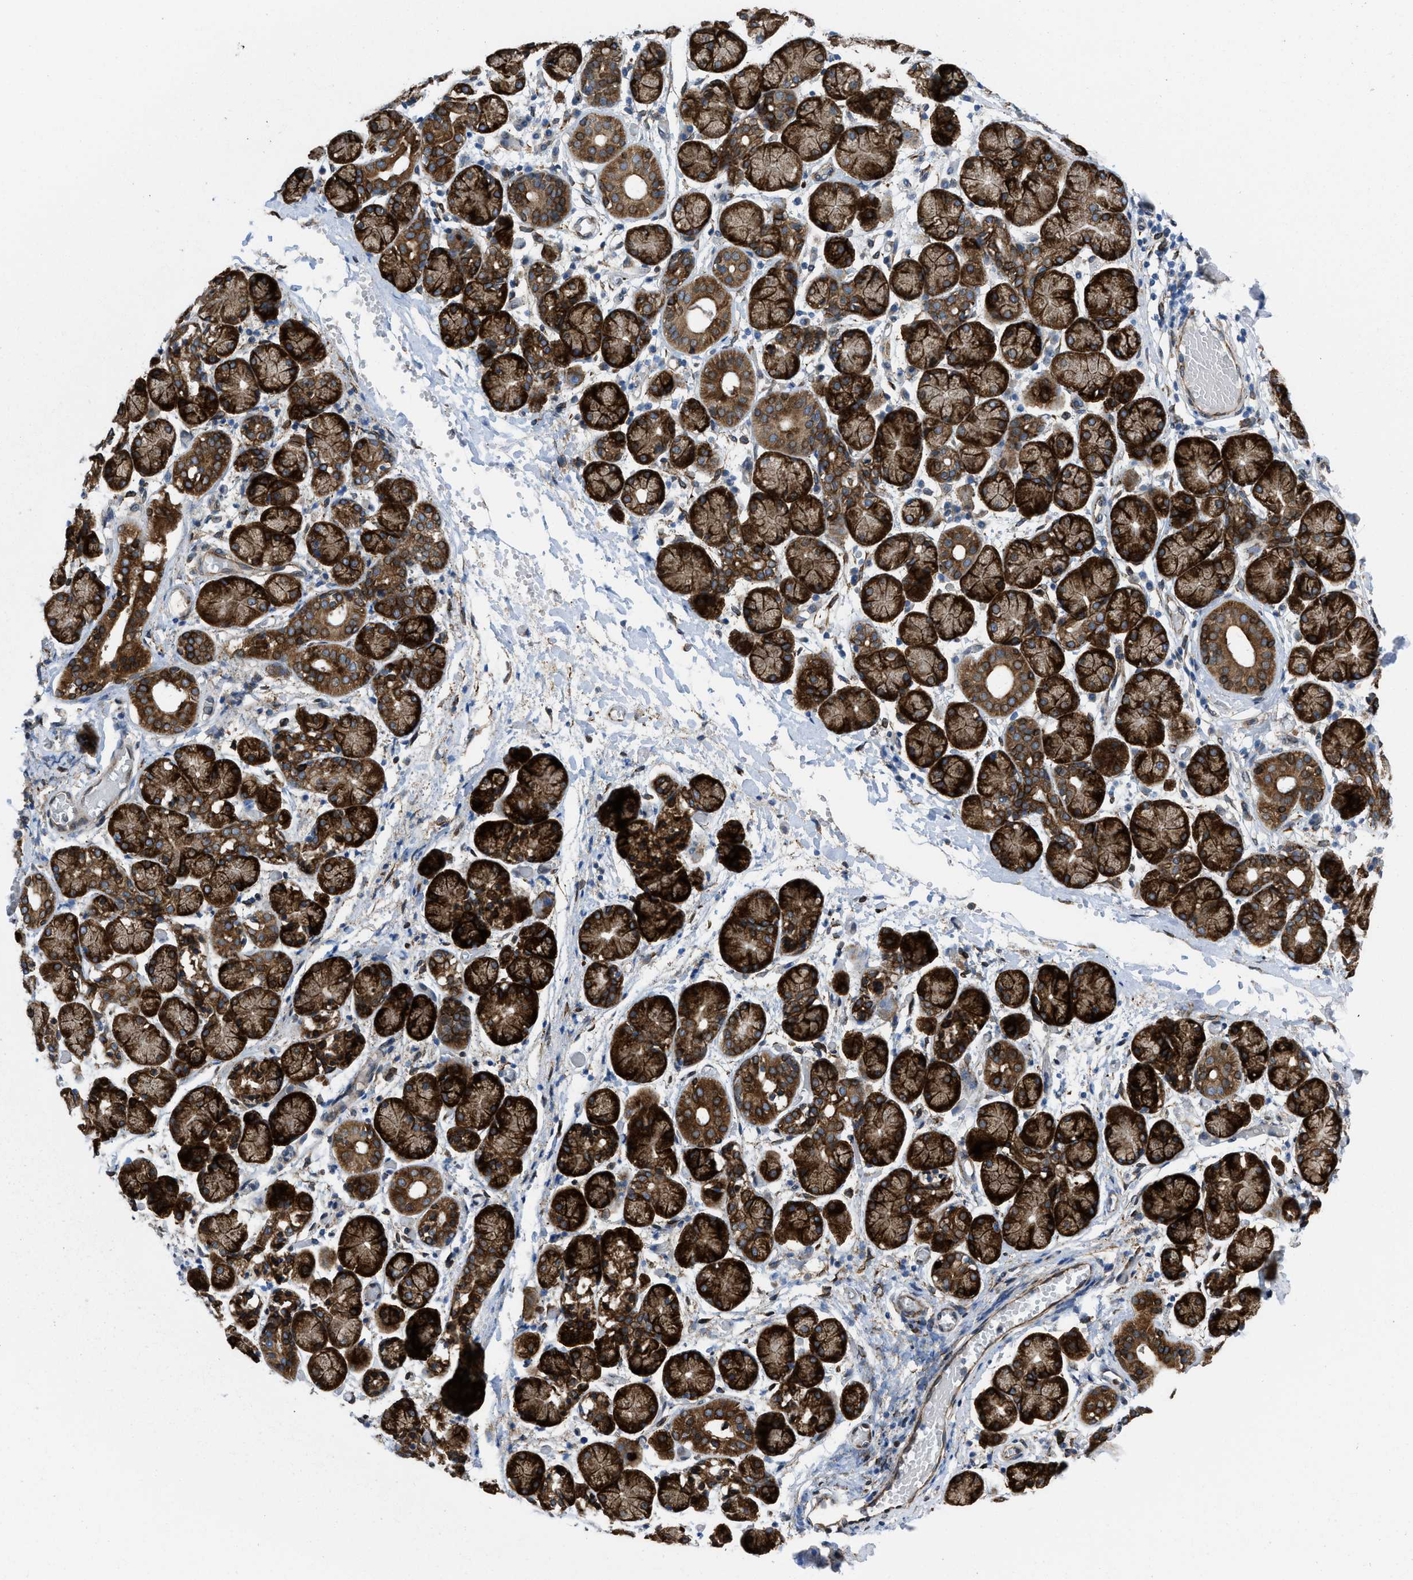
{"staining": {"intensity": "strong", "quantity": ">75%", "location": "cytoplasmic/membranous"}, "tissue": "salivary gland", "cell_type": "Glandular cells", "image_type": "normal", "snomed": [{"axis": "morphology", "description": "Normal tissue, NOS"}, {"axis": "topography", "description": "Salivary gland"}], "caption": "IHC of unremarkable human salivary gland demonstrates high levels of strong cytoplasmic/membranous staining in approximately >75% of glandular cells.", "gene": "ERLIN2", "patient": {"sex": "female", "age": 24}}